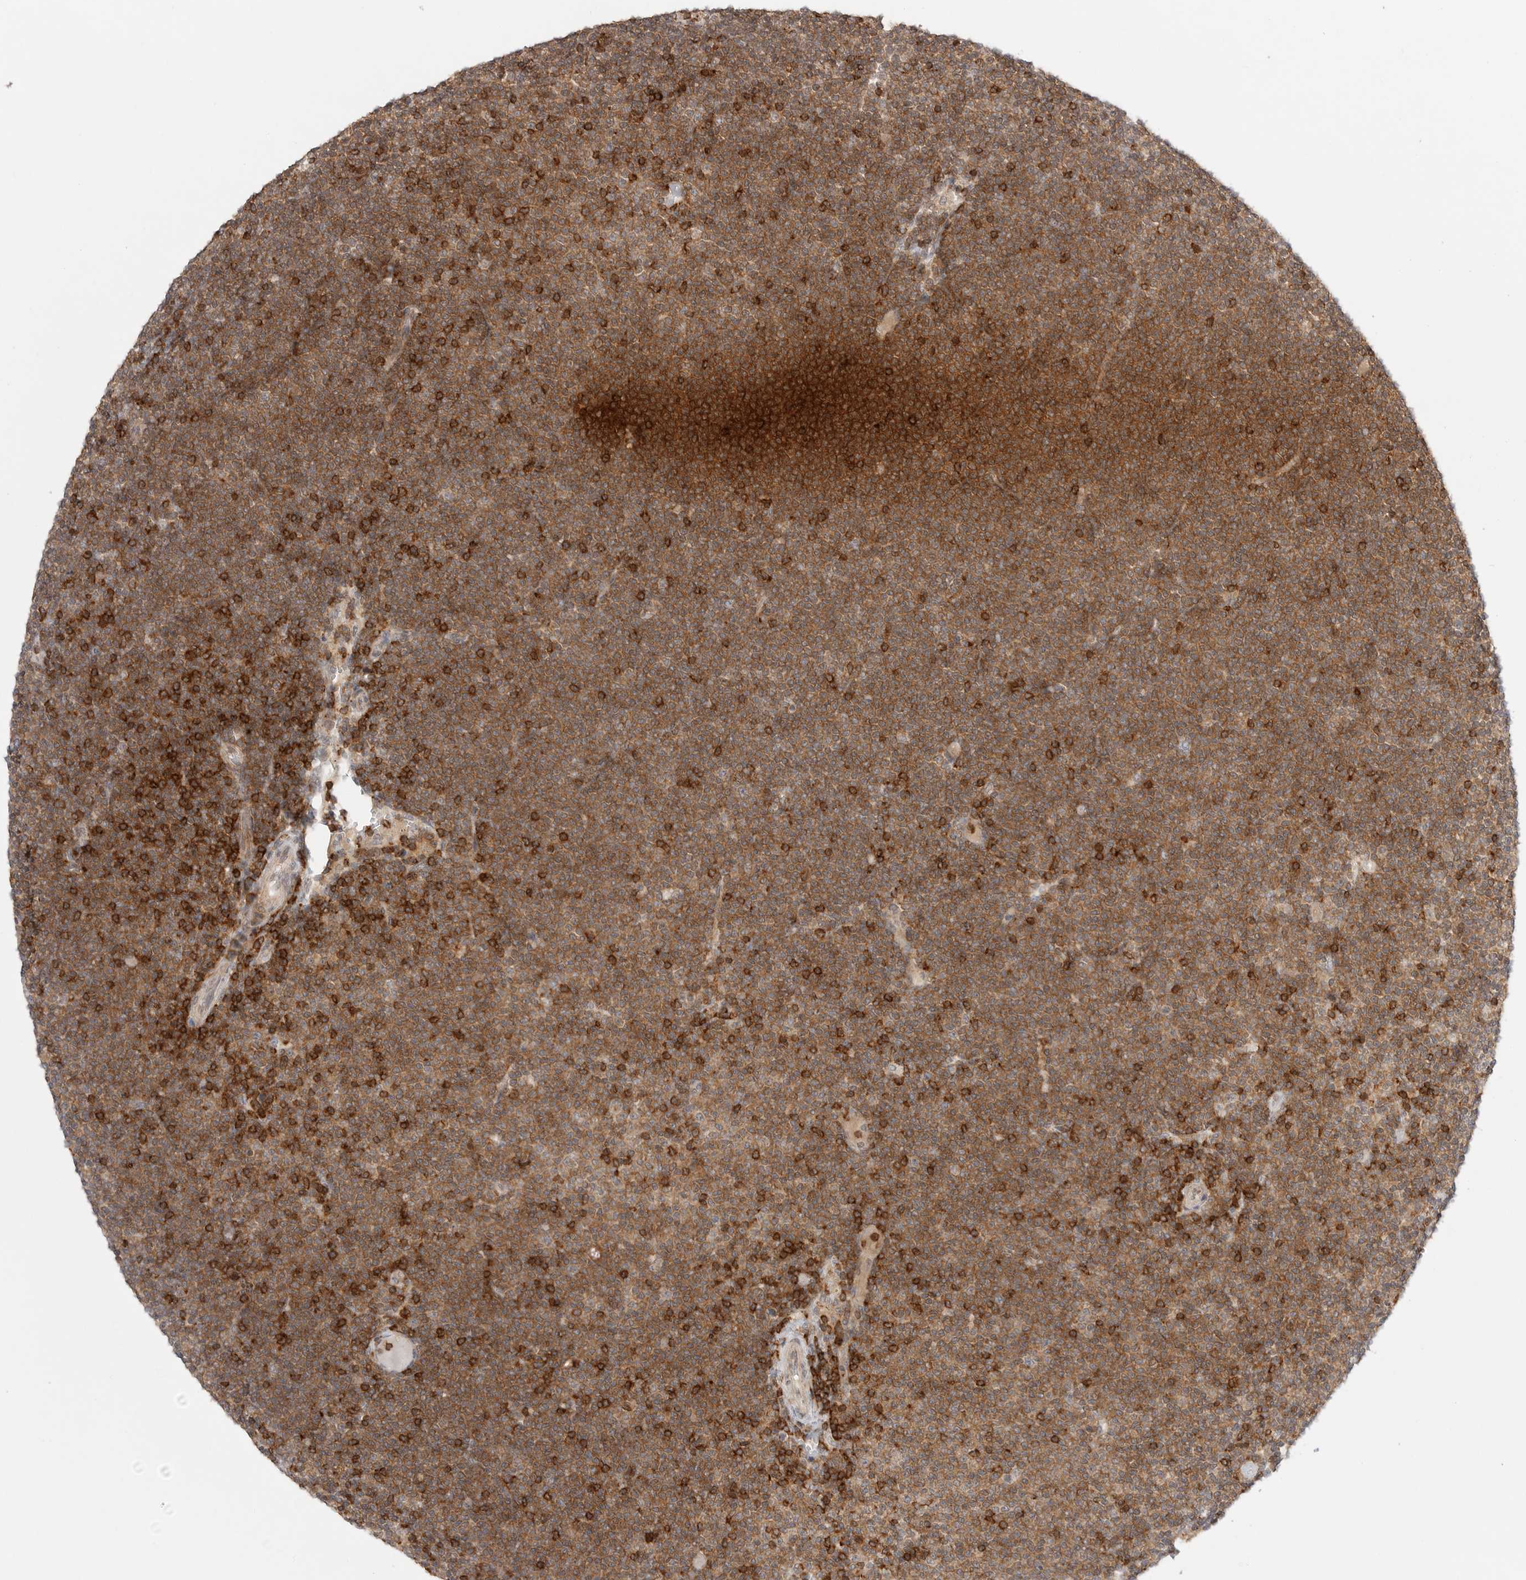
{"staining": {"intensity": "moderate", "quantity": ">75%", "location": "cytoplasmic/membranous"}, "tissue": "lymphoma", "cell_type": "Tumor cells", "image_type": "cancer", "snomed": [{"axis": "morphology", "description": "Malignant lymphoma, non-Hodgkin's type, Low grade"}, {"axis": "topography", "description": "Lymph node"}], "caption": "Lymphoma stained with a protein marker shows moderate staining in tumor cells.", "gene": "SH3KBP1", "patient": {"sex": "female", "age": 53}}